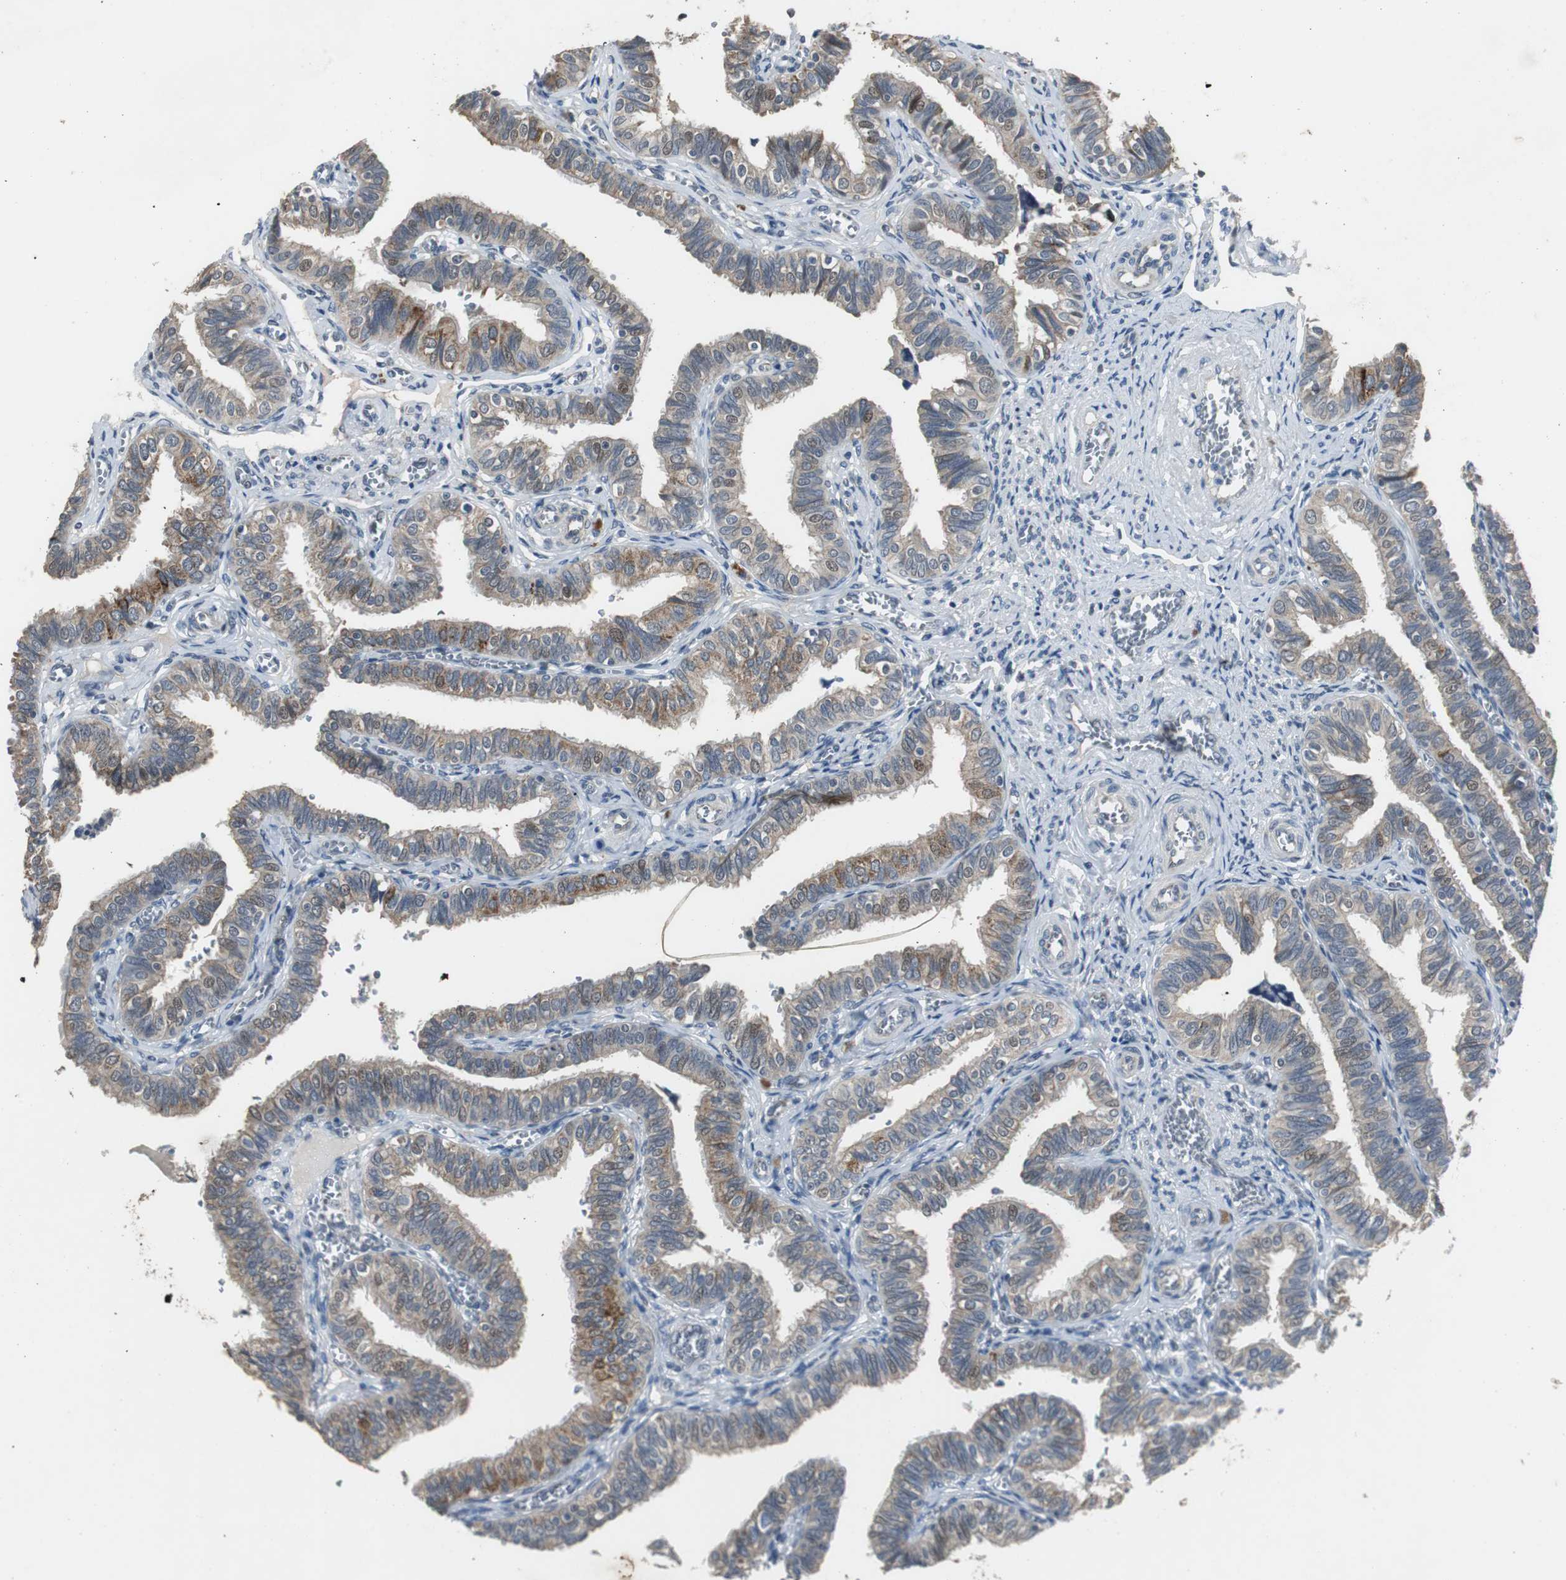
{"staining": {"intensity": "moderate", "quantity": "<25%", "location": "cytoplasmic/membranous"}, "tissue": "fallopian tube", "cell_type": "Glandular cells", "image_type": "normal", "snomed": [{"axis": "morphology", "description": "Normal tissue, NOS"}, {"axis": "topography", "description": "Fallopian tube"}], "caption": "The immunohistochemical stain highlights moderate cytoplasmic/membranous staining in glandular cells of unremarkable fallopian tube. (DAB (3,3'-diaminobenzidine) IHC, brown staining for protein, blue staining for nuclei).", "gene": "MYT1", "patient": {"sex": "female", "age": 46}}